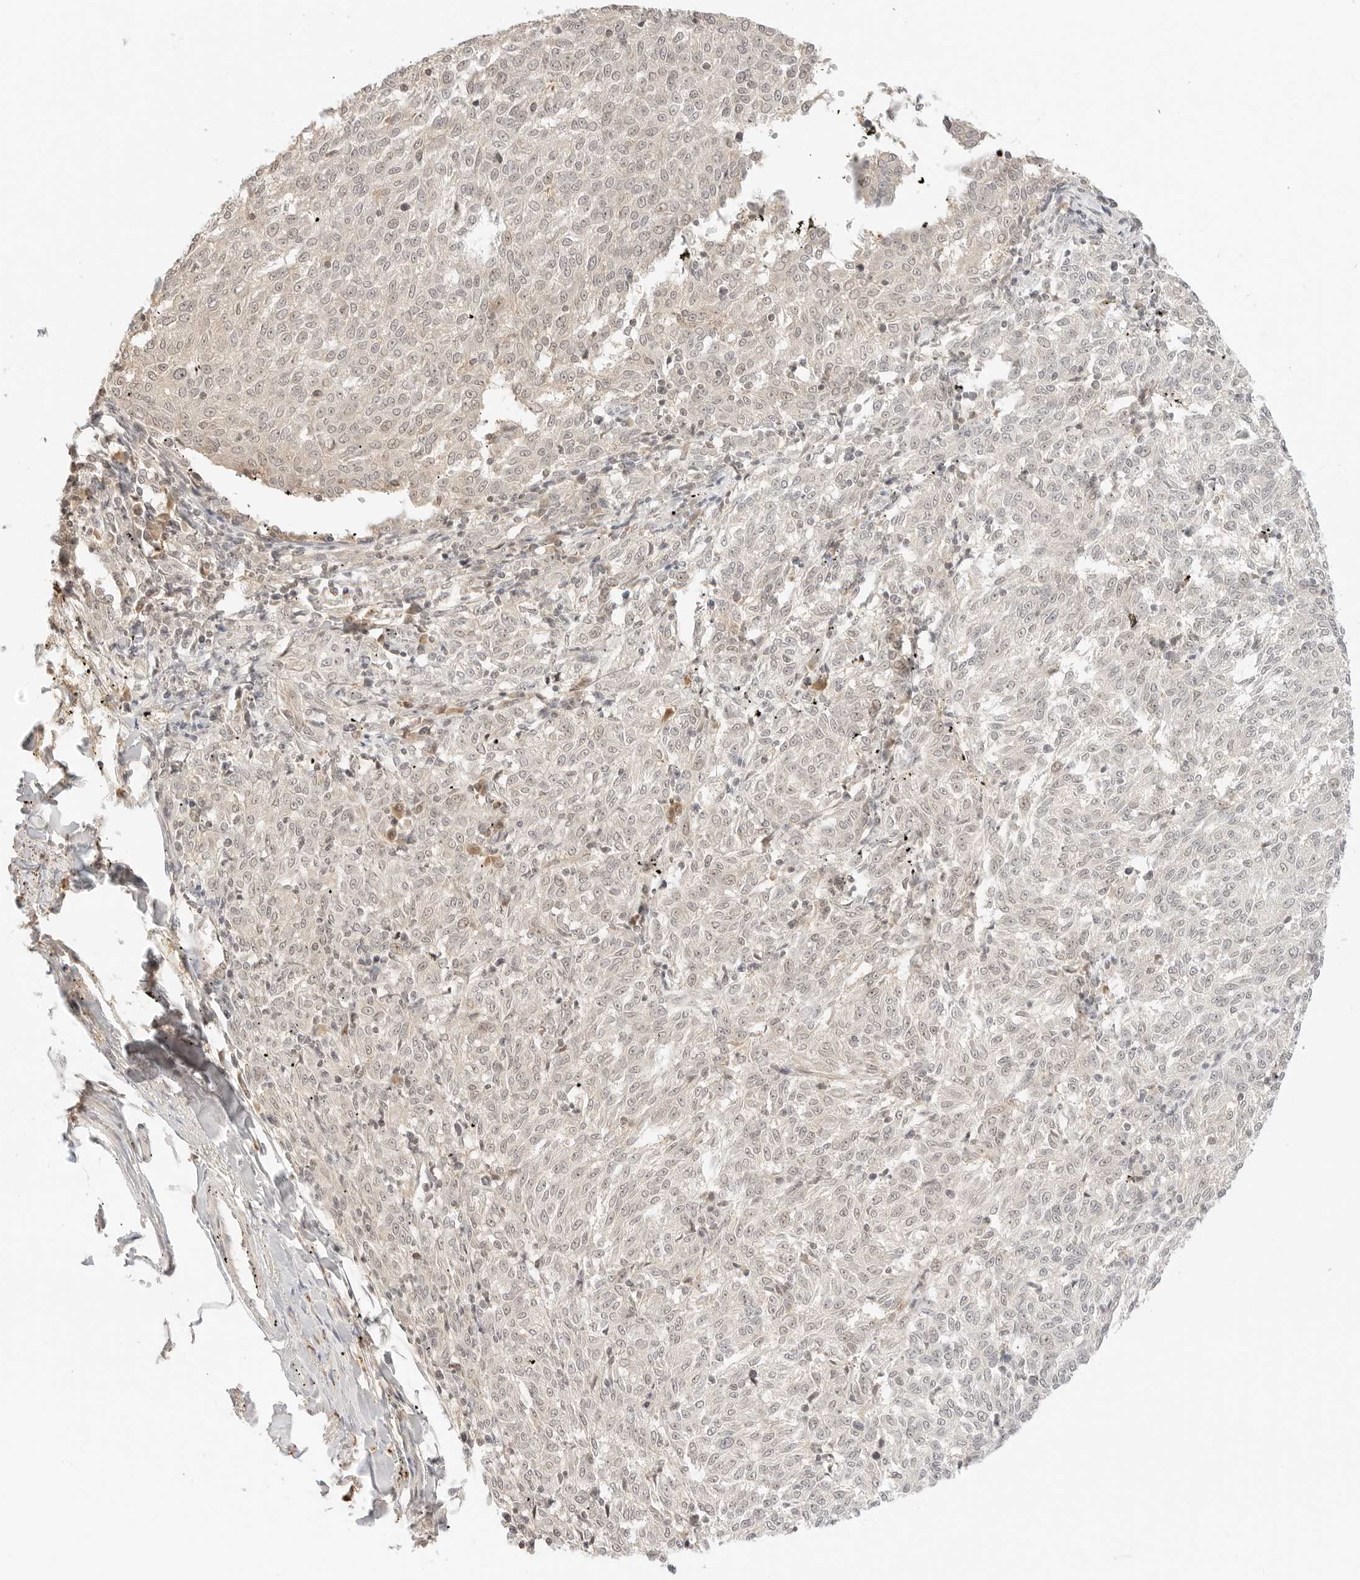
{"staining": {"intensity": "negative", "quantity": "none", "location": "none"}, "tissue": "melanoma", "cell_type": "Tumor cells", "image_type": "cancer", "snomed": [{"axis": "morphology", "description": "Malignant melanoma, NOS"}, {"axis": "topography", "description": "Skin"}], "caption": "Immunohistochemistry micrograph of human melanoma stained for a protein (brown), which demonstrates no positivity in tumor cells.", "gene": "RPS6KL1", "patient": {"sex": "female", "age": 72}}